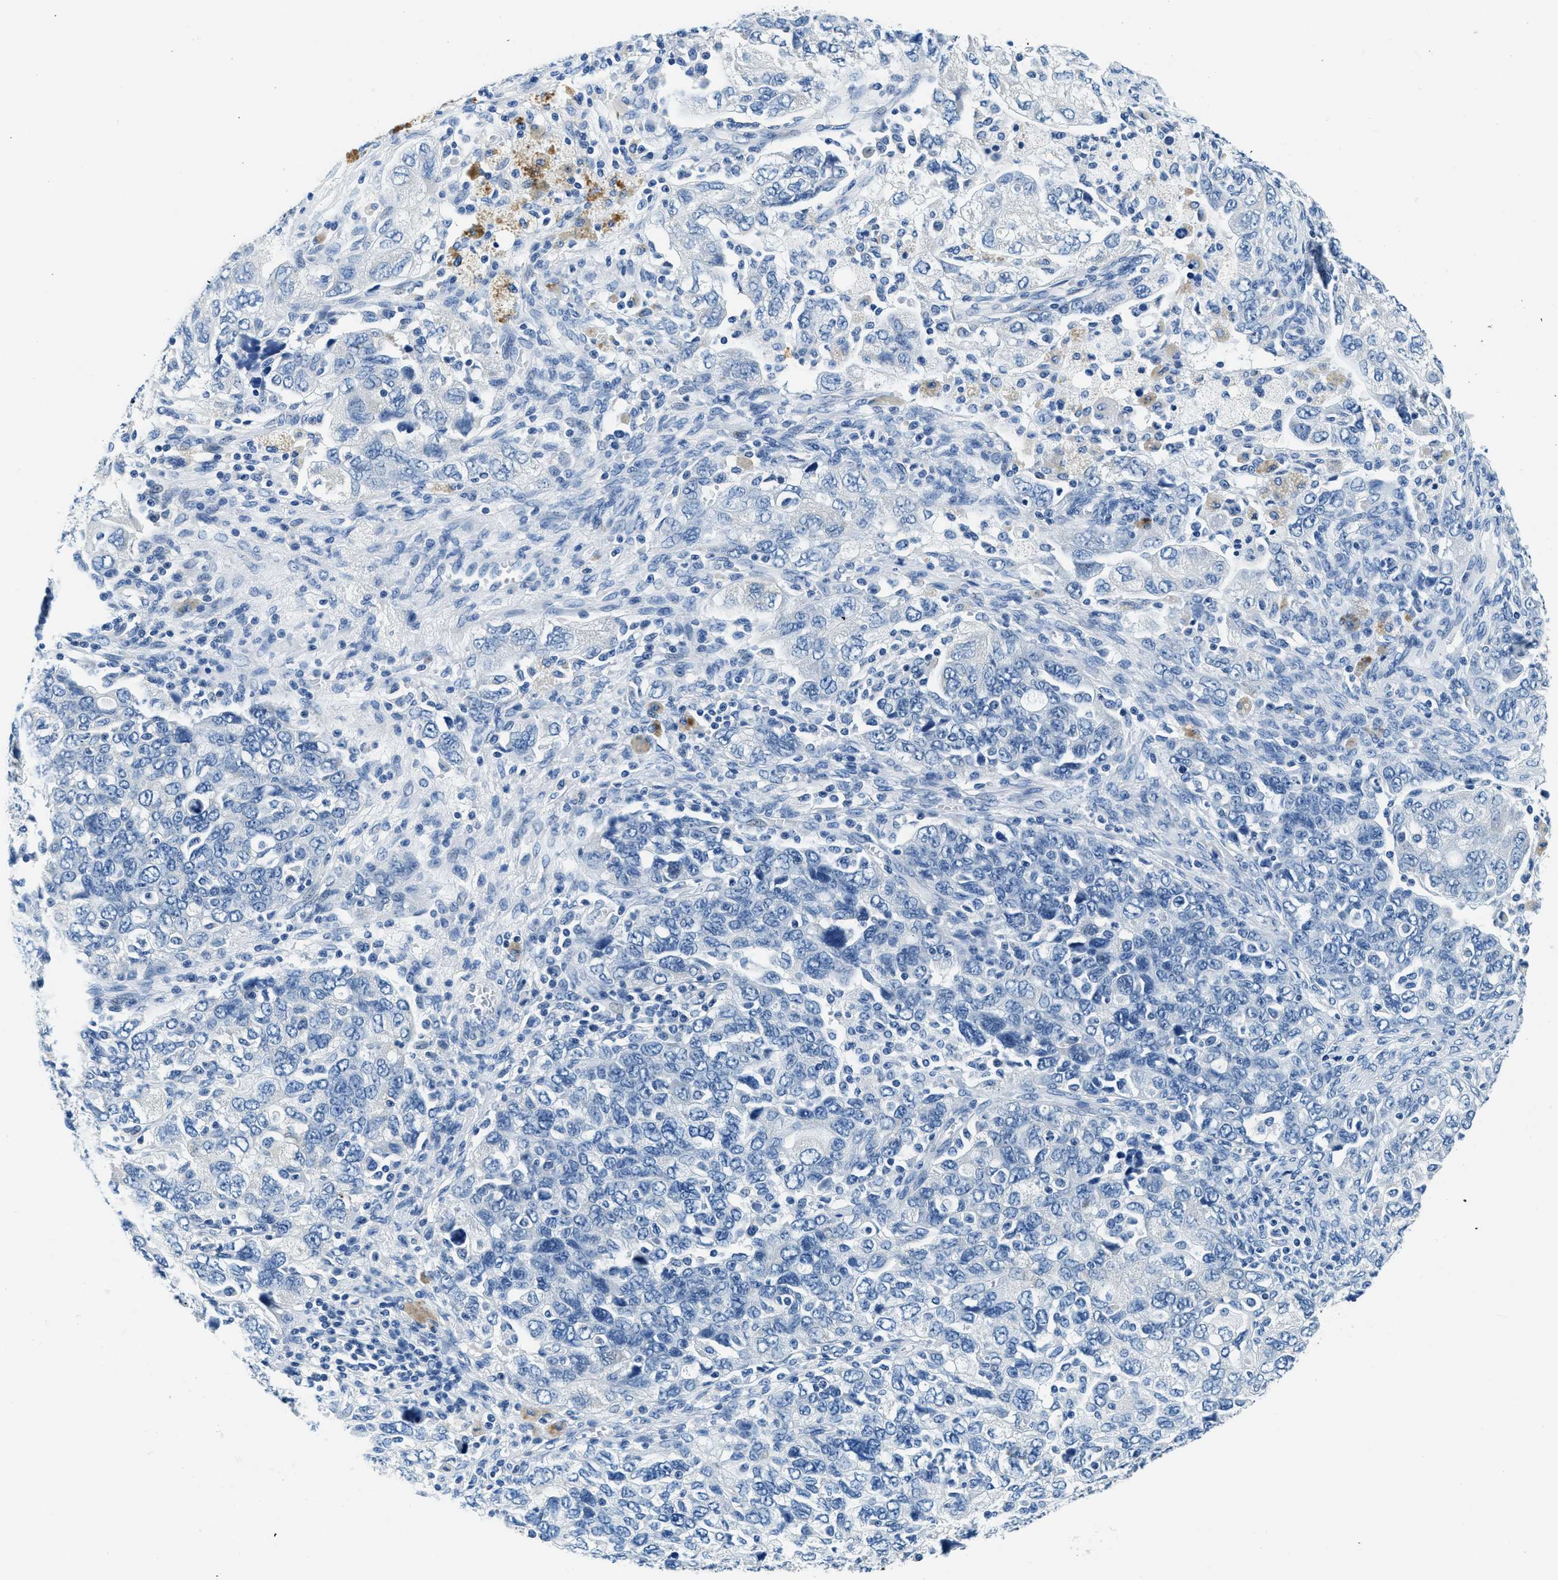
{"staining": {"intensity": "negative", "quantity": "none", "location": "none"}, "tissue": "ovarian cancer", "cell_type": "Tumor cells", "image_type": "cancer", "snomed": [{"axis": "morphology", "description": "Carcinoma, NOS"}, {"axis": "morphology", "description": "Cystadenocarcinoma, serous, NOS"}, {"axis": "topography", "description": "Ovary"}], "caption": "This is a histopathology image of IHC staining of ovarian cancer (carcinoma), which shows no positivity in tumor cells. (DAB (3,3'-diaminobenzidine) immunohistochemistry (IHC) visualized using brightfield microscopy, high magnification).", "gene": "UBAC2", "patient": {"sex": "female", "age": 69}}